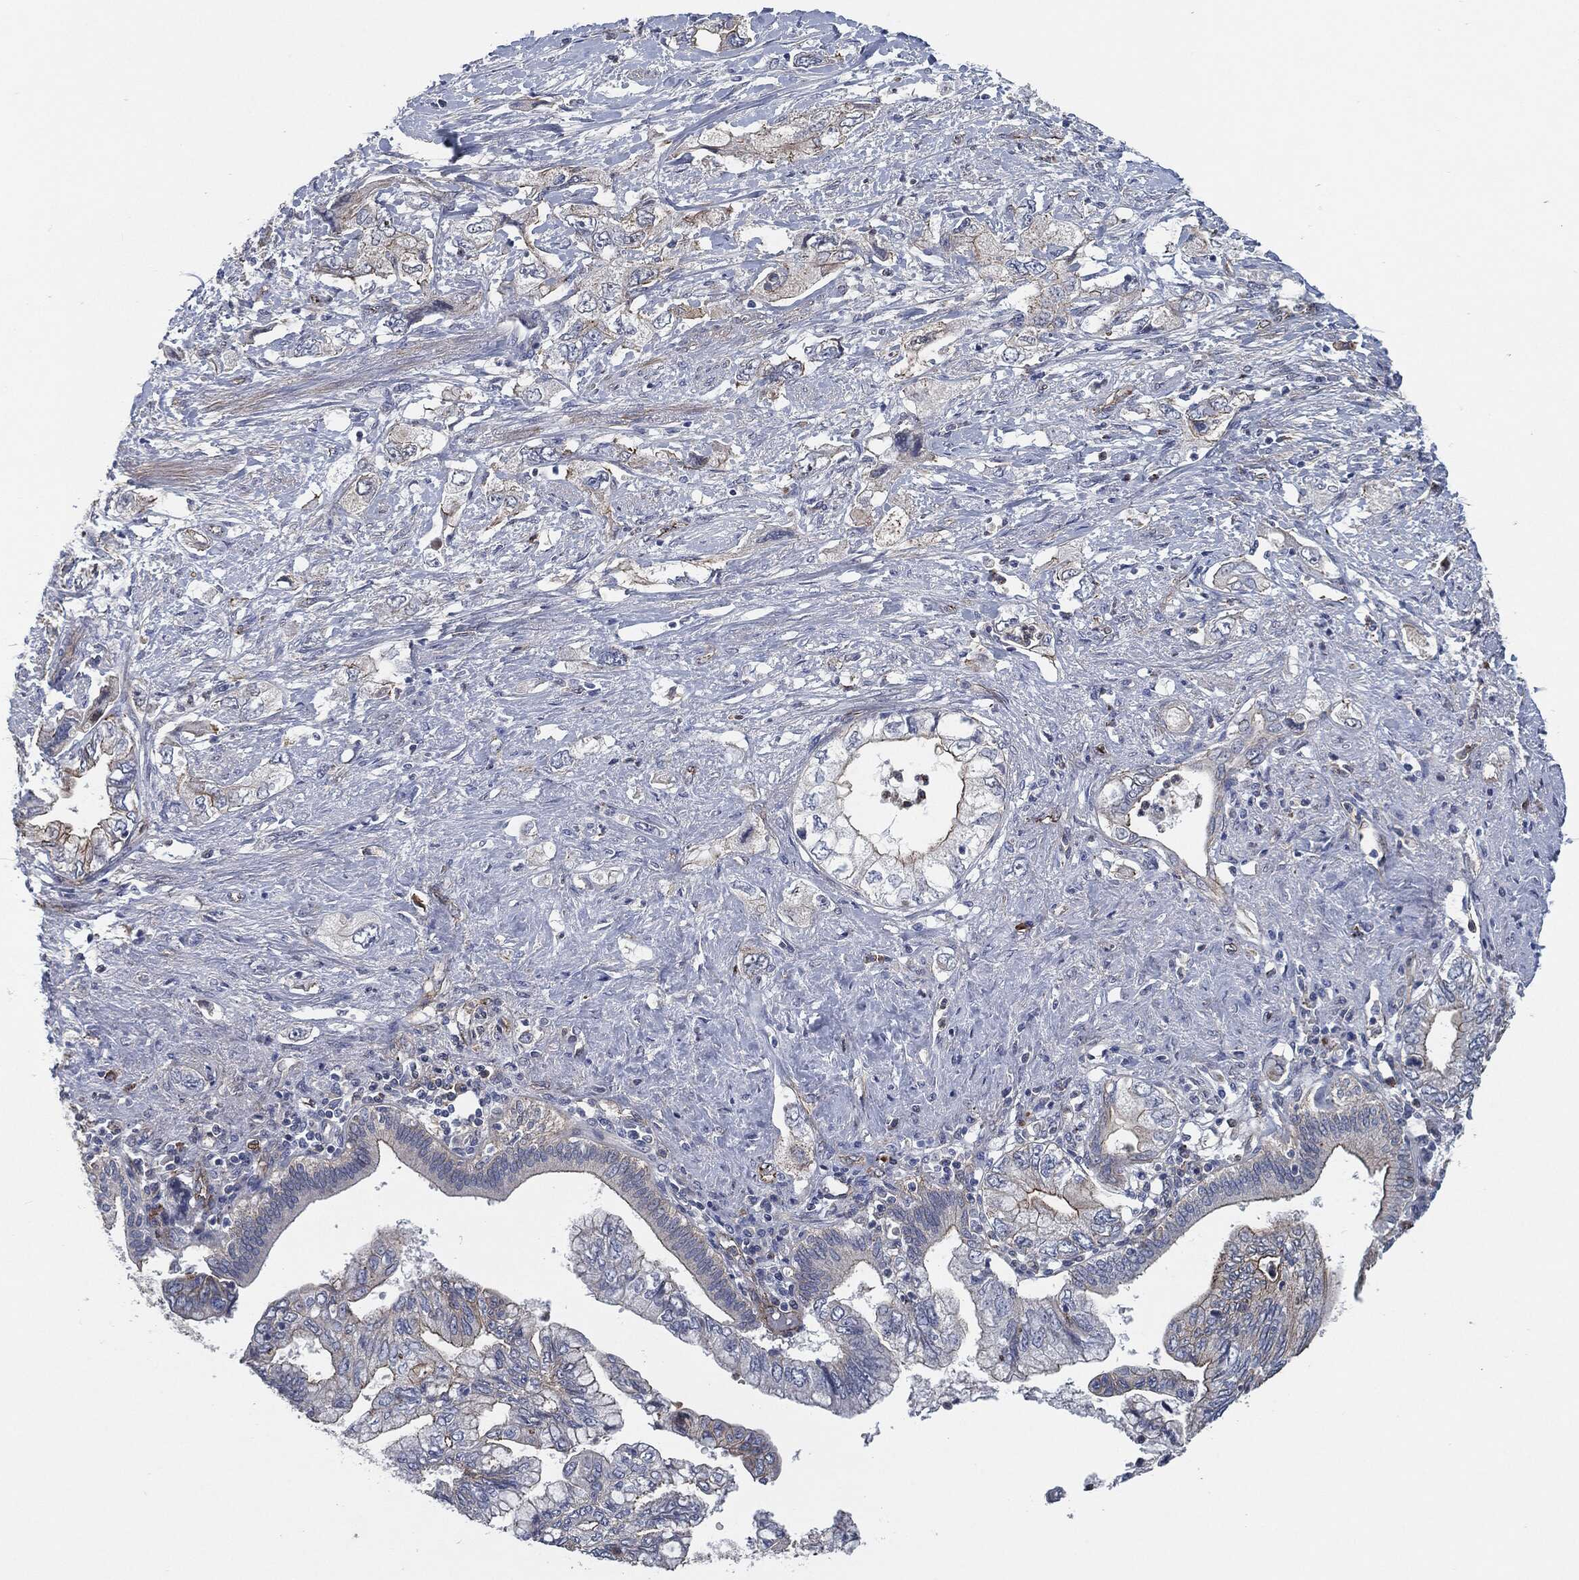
{"staining": {"intensity": "strong", "quantity": "<25%", "location": "cytoplasmic/membranous"}, "tissue": "pancreatic cancer", "cell_type": "Tumor cells", "image_type": "cancer", "snomed": [{"axis": "morphology", "description": "Adenocarcinoma, NOS"}, {"axis": "topography", "description": "Pancreas"}], "caption": "About <25% of tumor cells in pancreatic cancer display strong cytoplasmic/membranous protein staining as visualized by brown immunohistochemical staining.", "gene": "SVIL", "patient": {"sex": "female", "age": 73}}